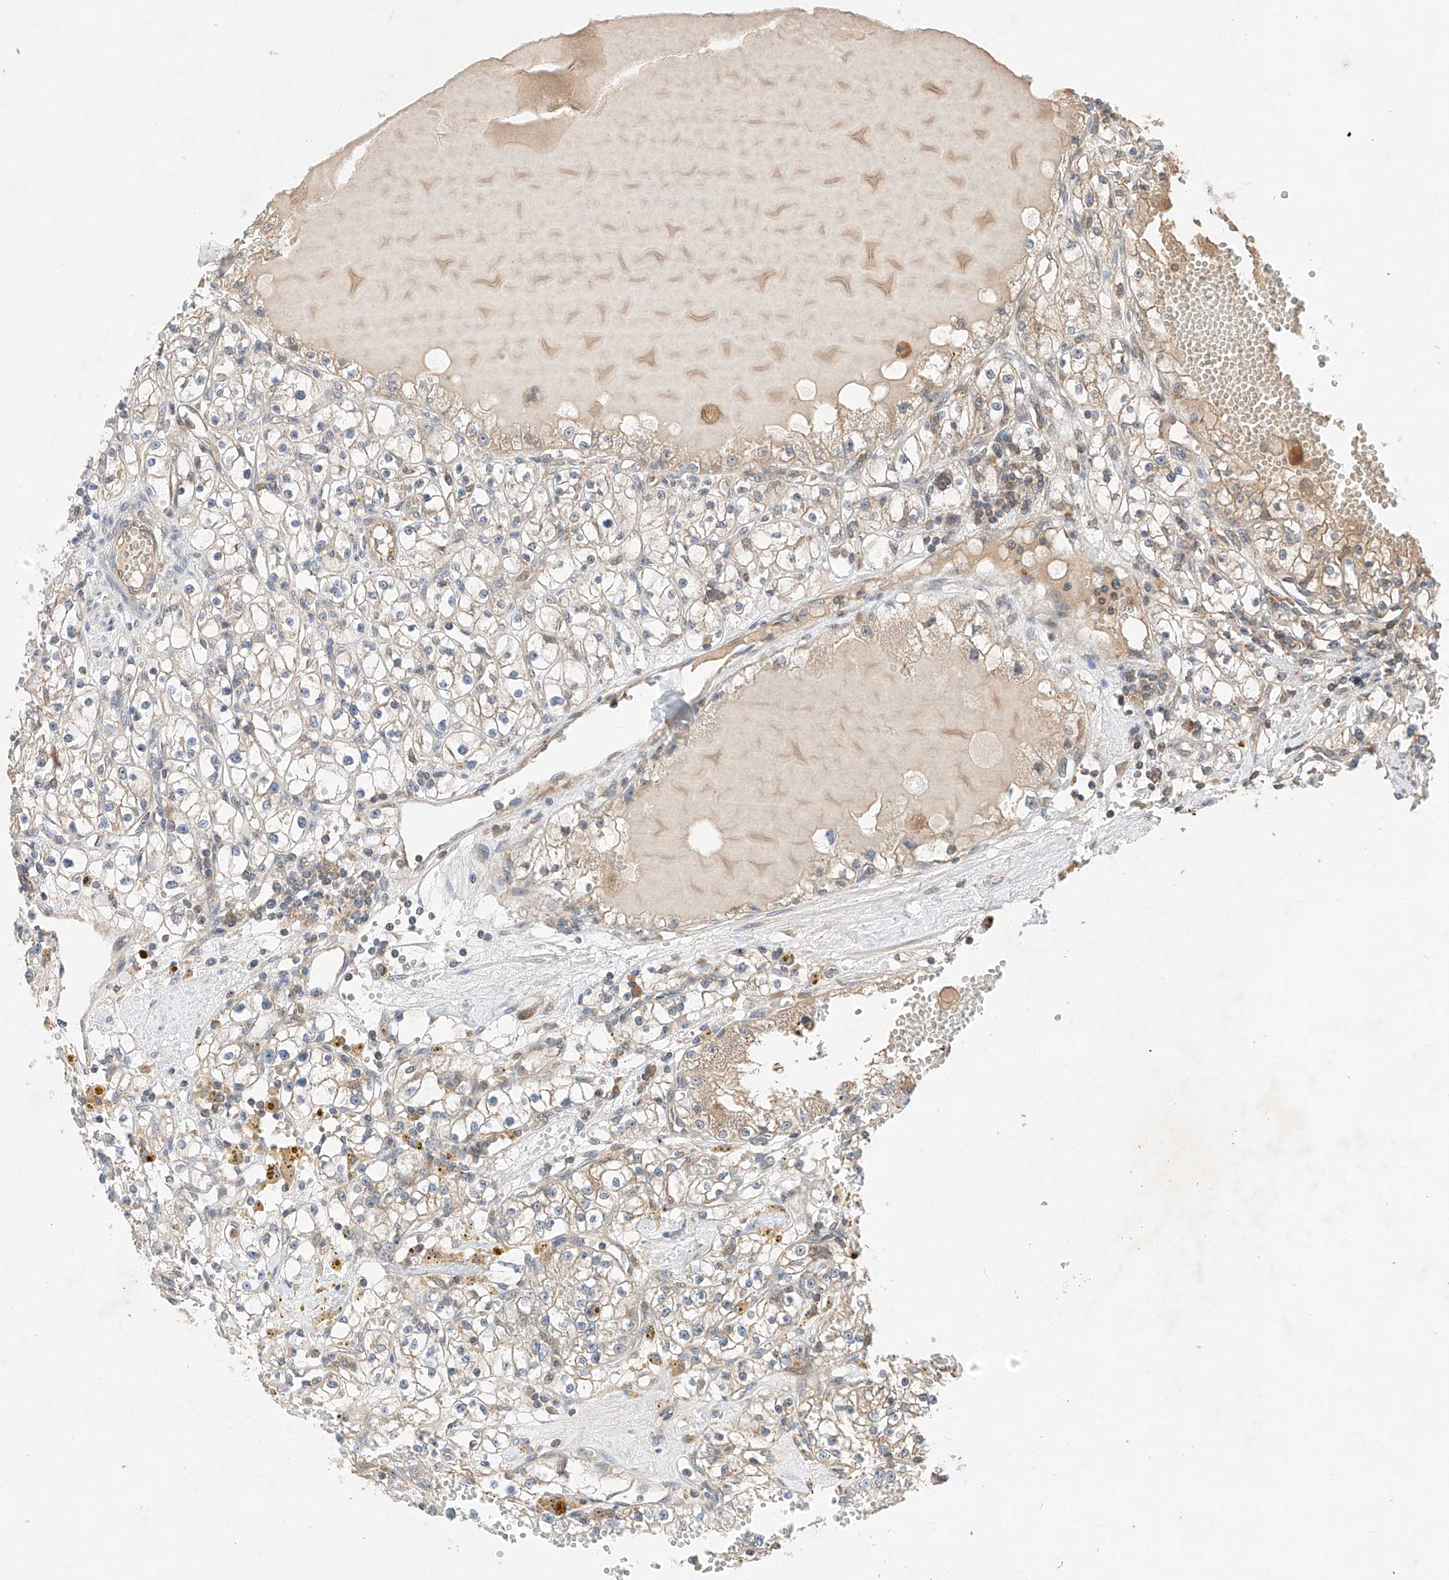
{"staining": {"intensity": "weak", "quantity": "25%-75%", "location": "cytoplasmic/membranous"}, "tissue": "renal cancer", "cell_type": "Tumor cells", "image_type": "cancer", "snomed": [{"axis": "morphology", "description": "Adenocarcinoma, NOS"}, {"axis": "topography", "description": "Kidney"}], "caption": "This image reveals IHC staining of adenocarcinoma (renal), with low weak cytoplasmic/membranous positivity in approximately 25%-75% of tumor cells.", "gene": "RUSC1", "patient": {"sex": "male", "age": 56}}